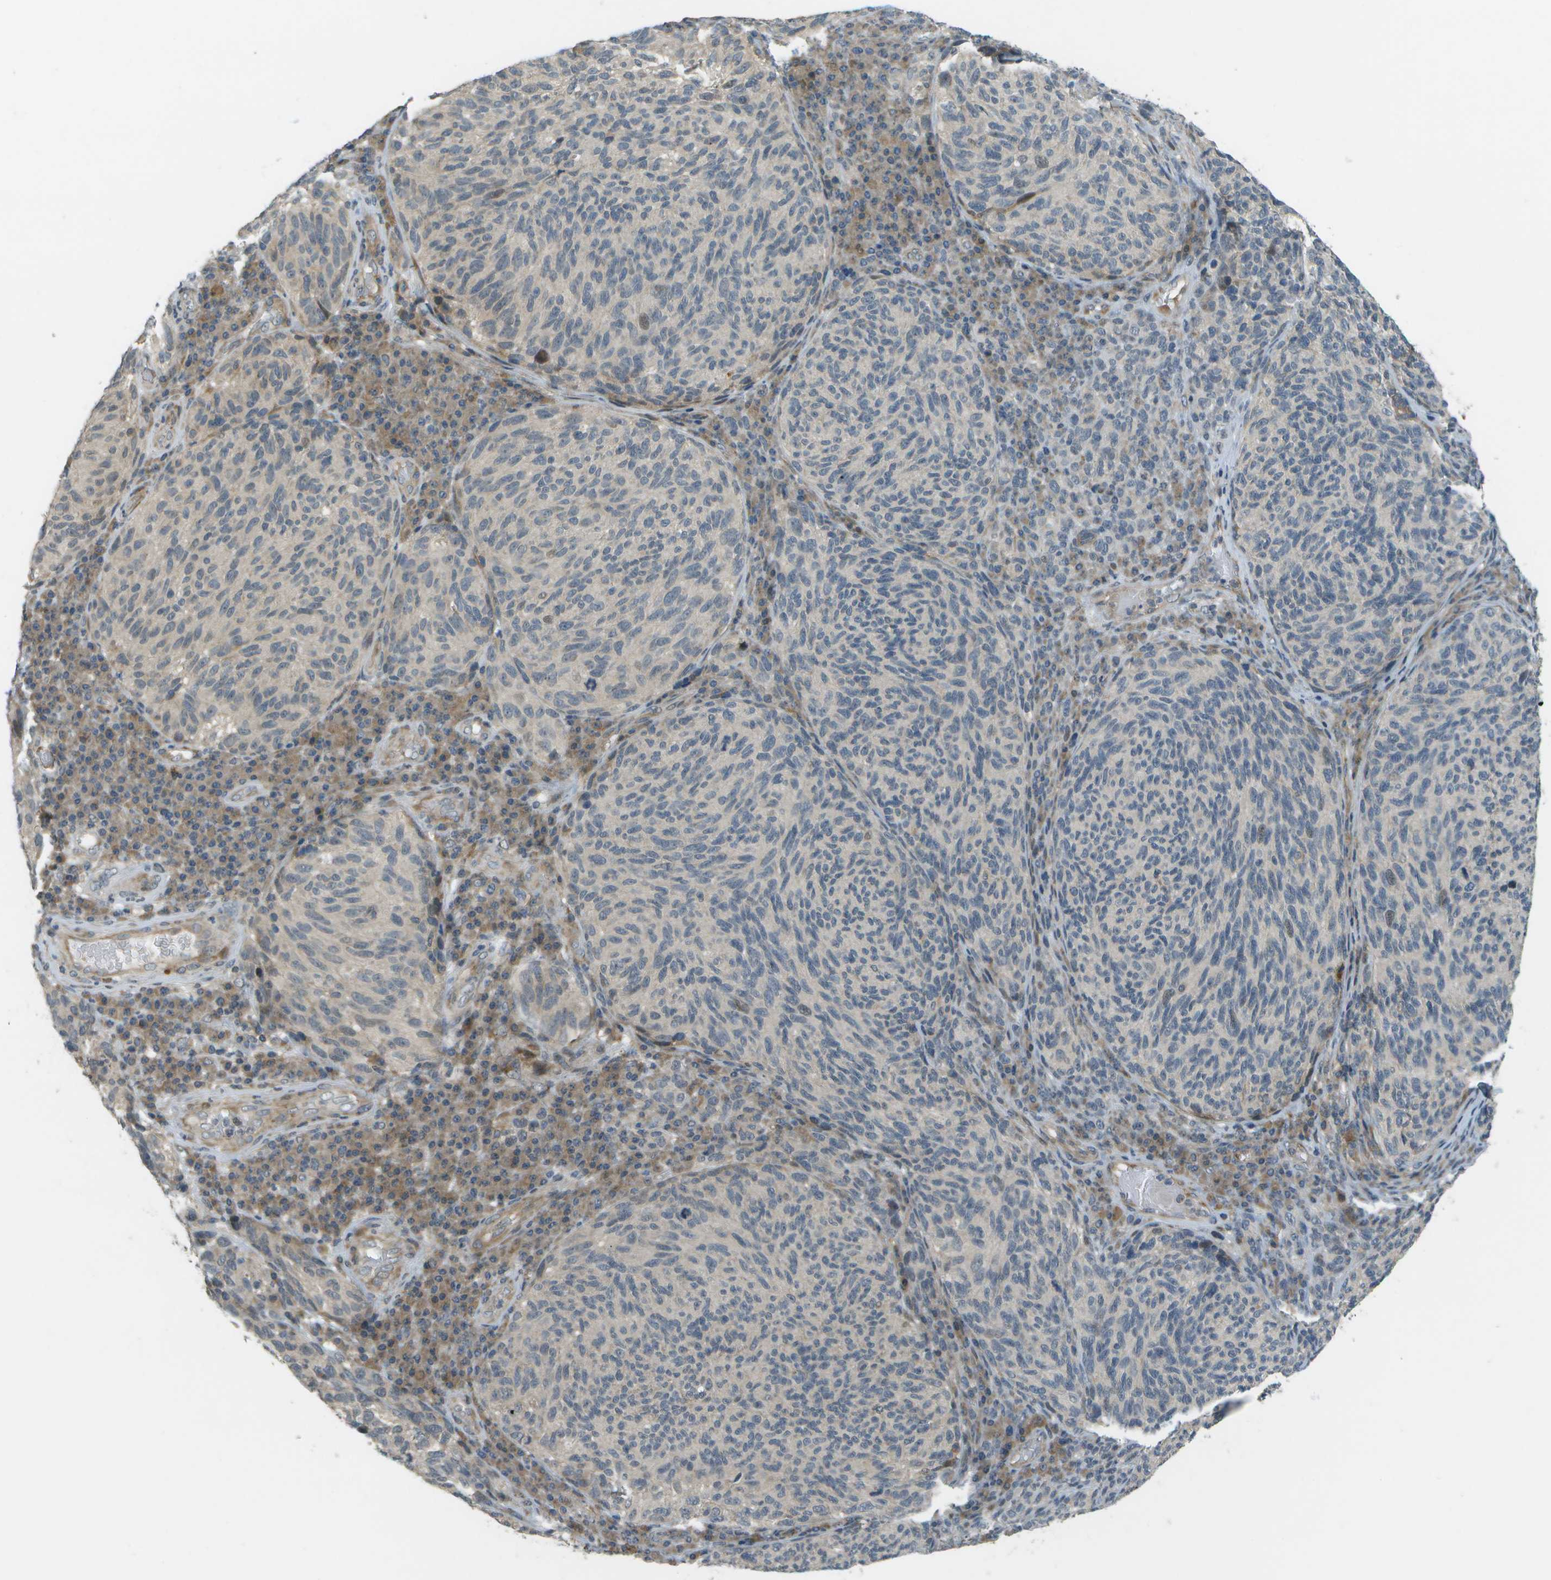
{"staining": {"intensity": "negative", "quantity": "none", "location": "none"}, "tissue": "melanoma", "cell_type": "Tumor cells", "image_type": "cancer", "snomed": [{"axis": "morphology", "description": "Malignant melanoma, NOS"}, {"axis": "topography", "description": "Skin"}], "caption": "Malignant melanoma was stained to show a protein in brown. There is no significant expression in tumor cells.", "gene": "WNK2", "patient": {"sex": "female", "age": 73}}